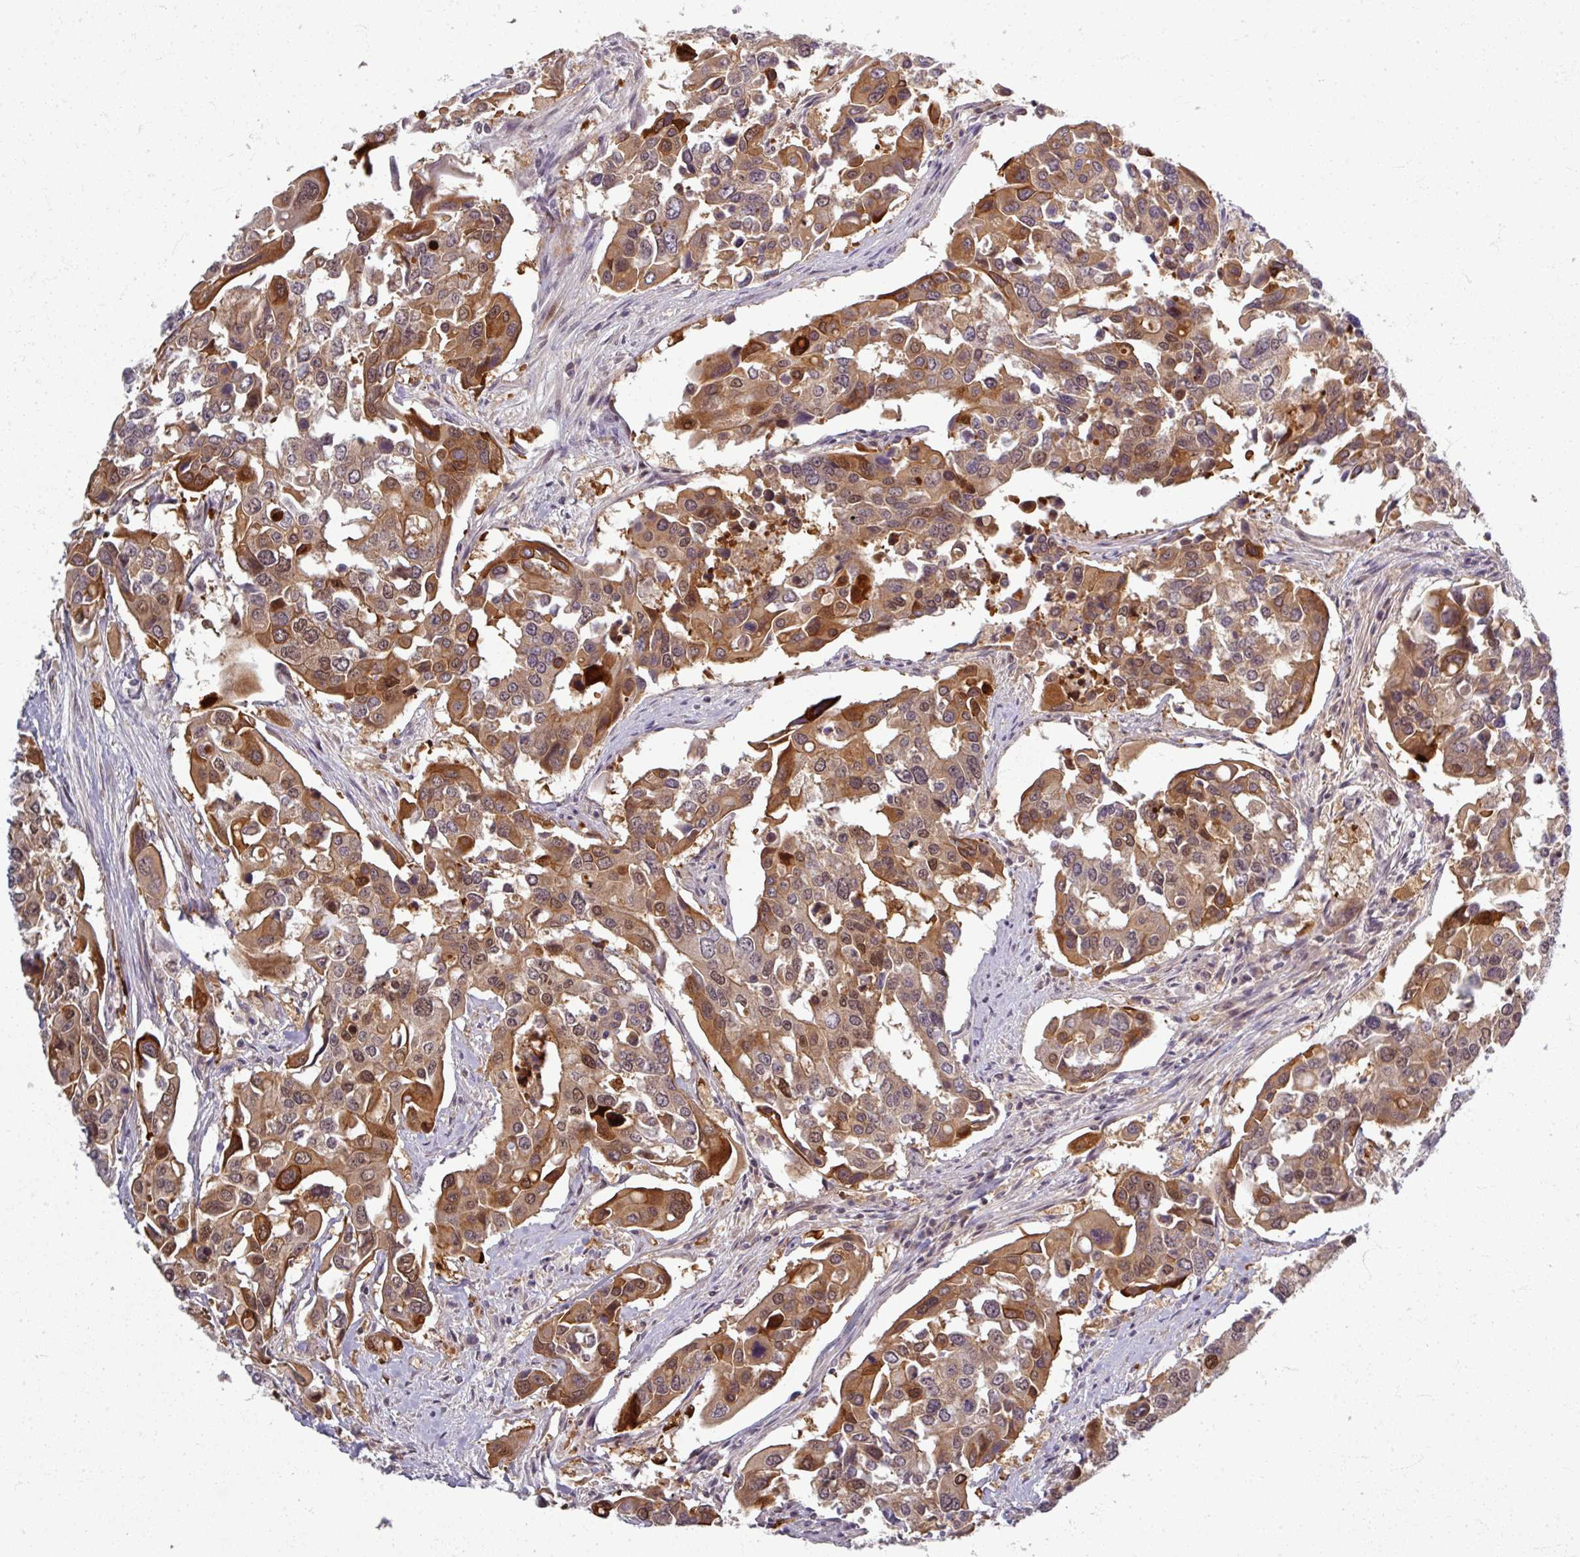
{"staining": {"intensity": "moderate", "quantity": ">75%", "location": "cytoplasmic/membranous,nuclear"}, "tissue": "colorectal cancer", "cell_type": "Tumor cells", "image_type": "cancer", "snomed": [{"axis": "morphology", "description": "Adenocarcinoma, NOS"}, {"axis": "topography", "description": "Colon"}], "caption": "Moderate cytoplasmic/membranous and nuclear expression is seen in approximately >75% of tumor cells in colorectal cancer.", "gene": "TTLL7", "patient": {"sex": "male", "age": 77}}